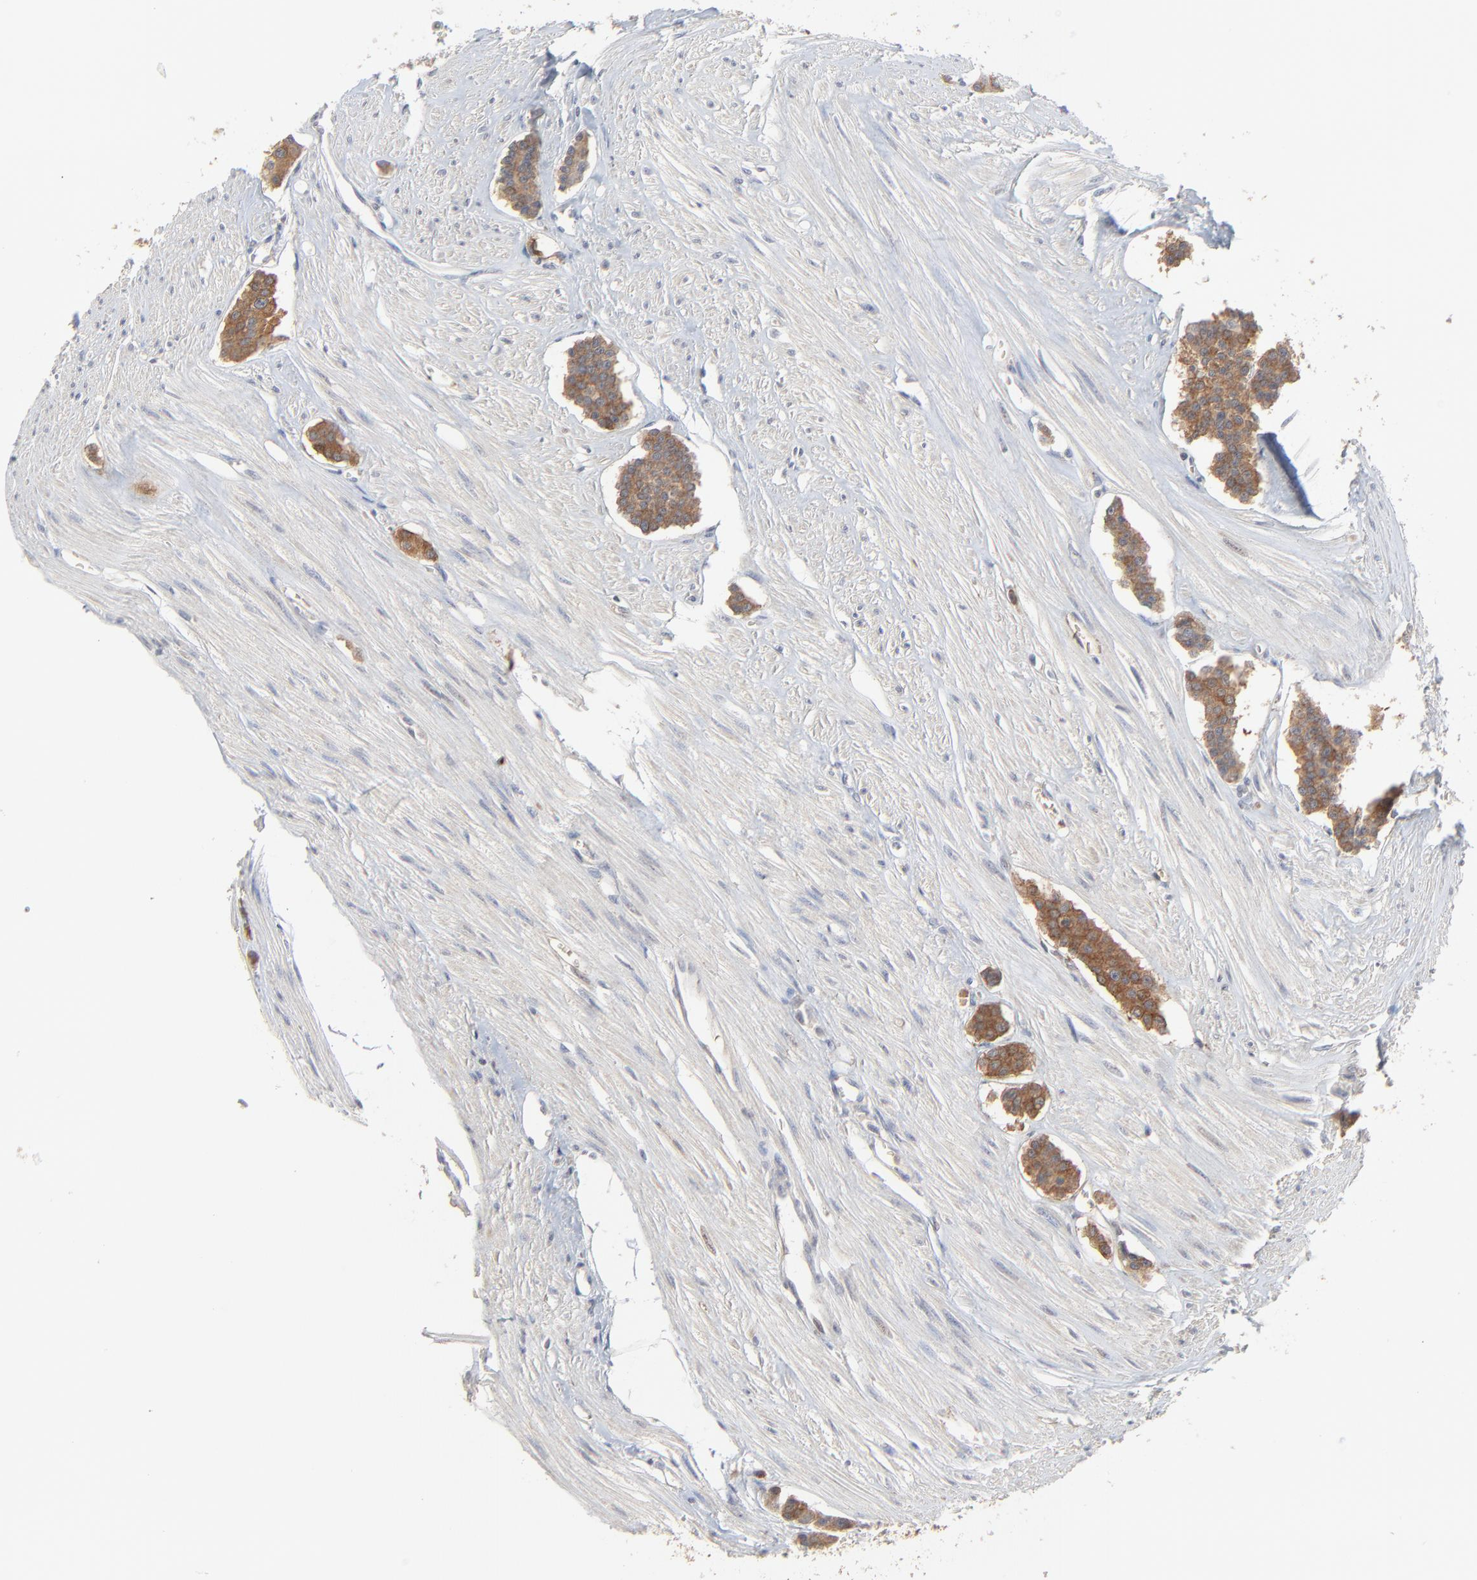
{"staining": {"intensity": "moderate", "quantity": ">75%", "location": "cytoplasmic/membranous"}, "tissue": "carcinoid", "cell_type": "Tumor cells", "image_type": "cancer", "snomed": [{"axis": "morphology", "description": "Carcinoid, malignant, NOS"}, {"axis": "topography", "description": "Small intestine"}], "caption": "Human carcinoid (malignant) stained with a brown dye exhibits moderate cytoplasmic/membranous positive staining in approximately >75% of tumor cells.", "gene": "FANCB", "patient": {"sex": "male", "age": 60}}